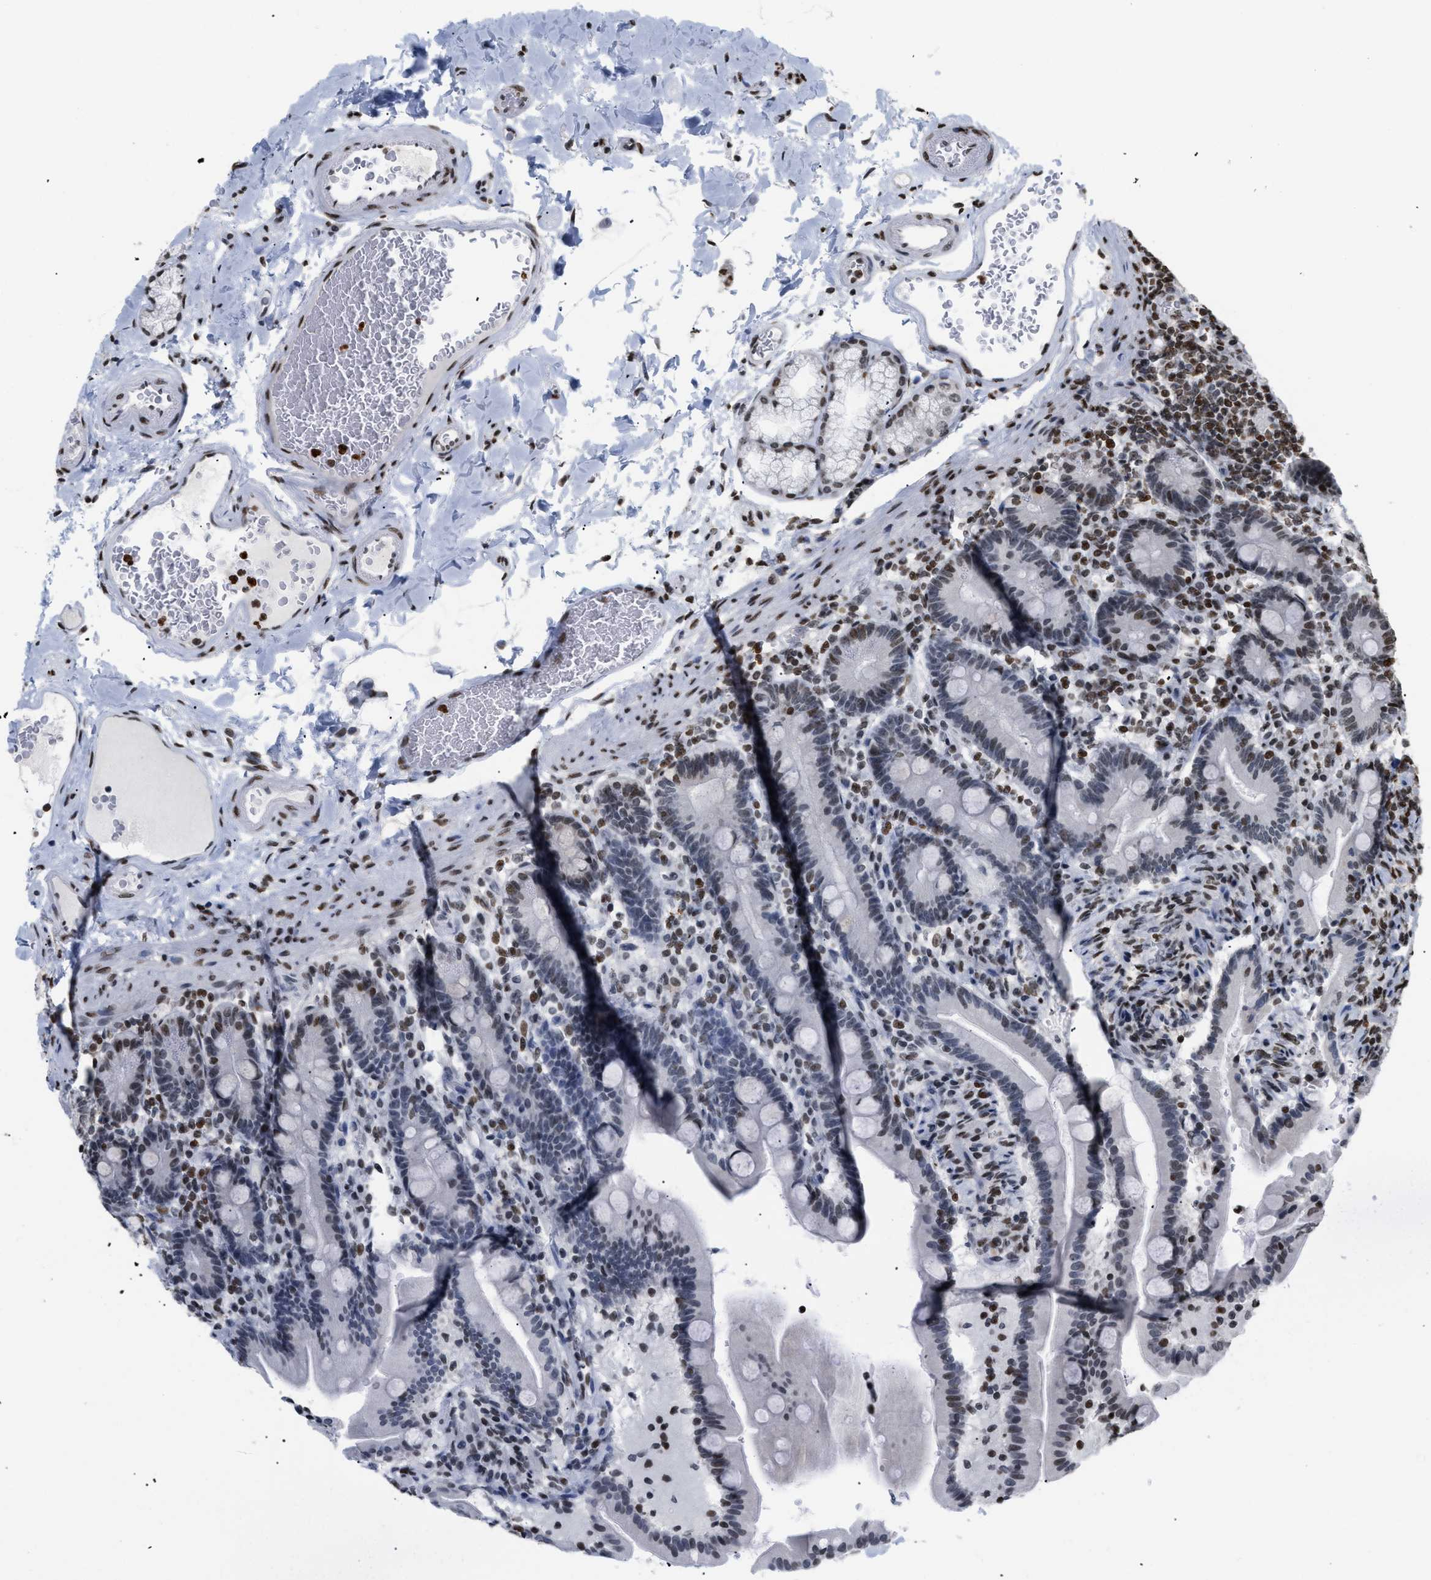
{"staining": {"intensity": "strong", "quantity": "<25%", "location": "nuclear"}, "tissue": "duodenum", "cell_type": "Glandular cells", "image_type": "normal", "snomed": [{"axis": "morphology", "description": "Normal tissue, NOS"}, {"axis": "topography", "description": "Duodenum"}], "caption": "IHC image of normal duodenum: duodenum stained using immunohistochemistry shows medium levels of strong protein expression localized specifically in the nuclear of glandular cells, appearing as a nuclear brown color.", "gene": "HMGN2", "patient": {"sex": "male", "age": 54}}